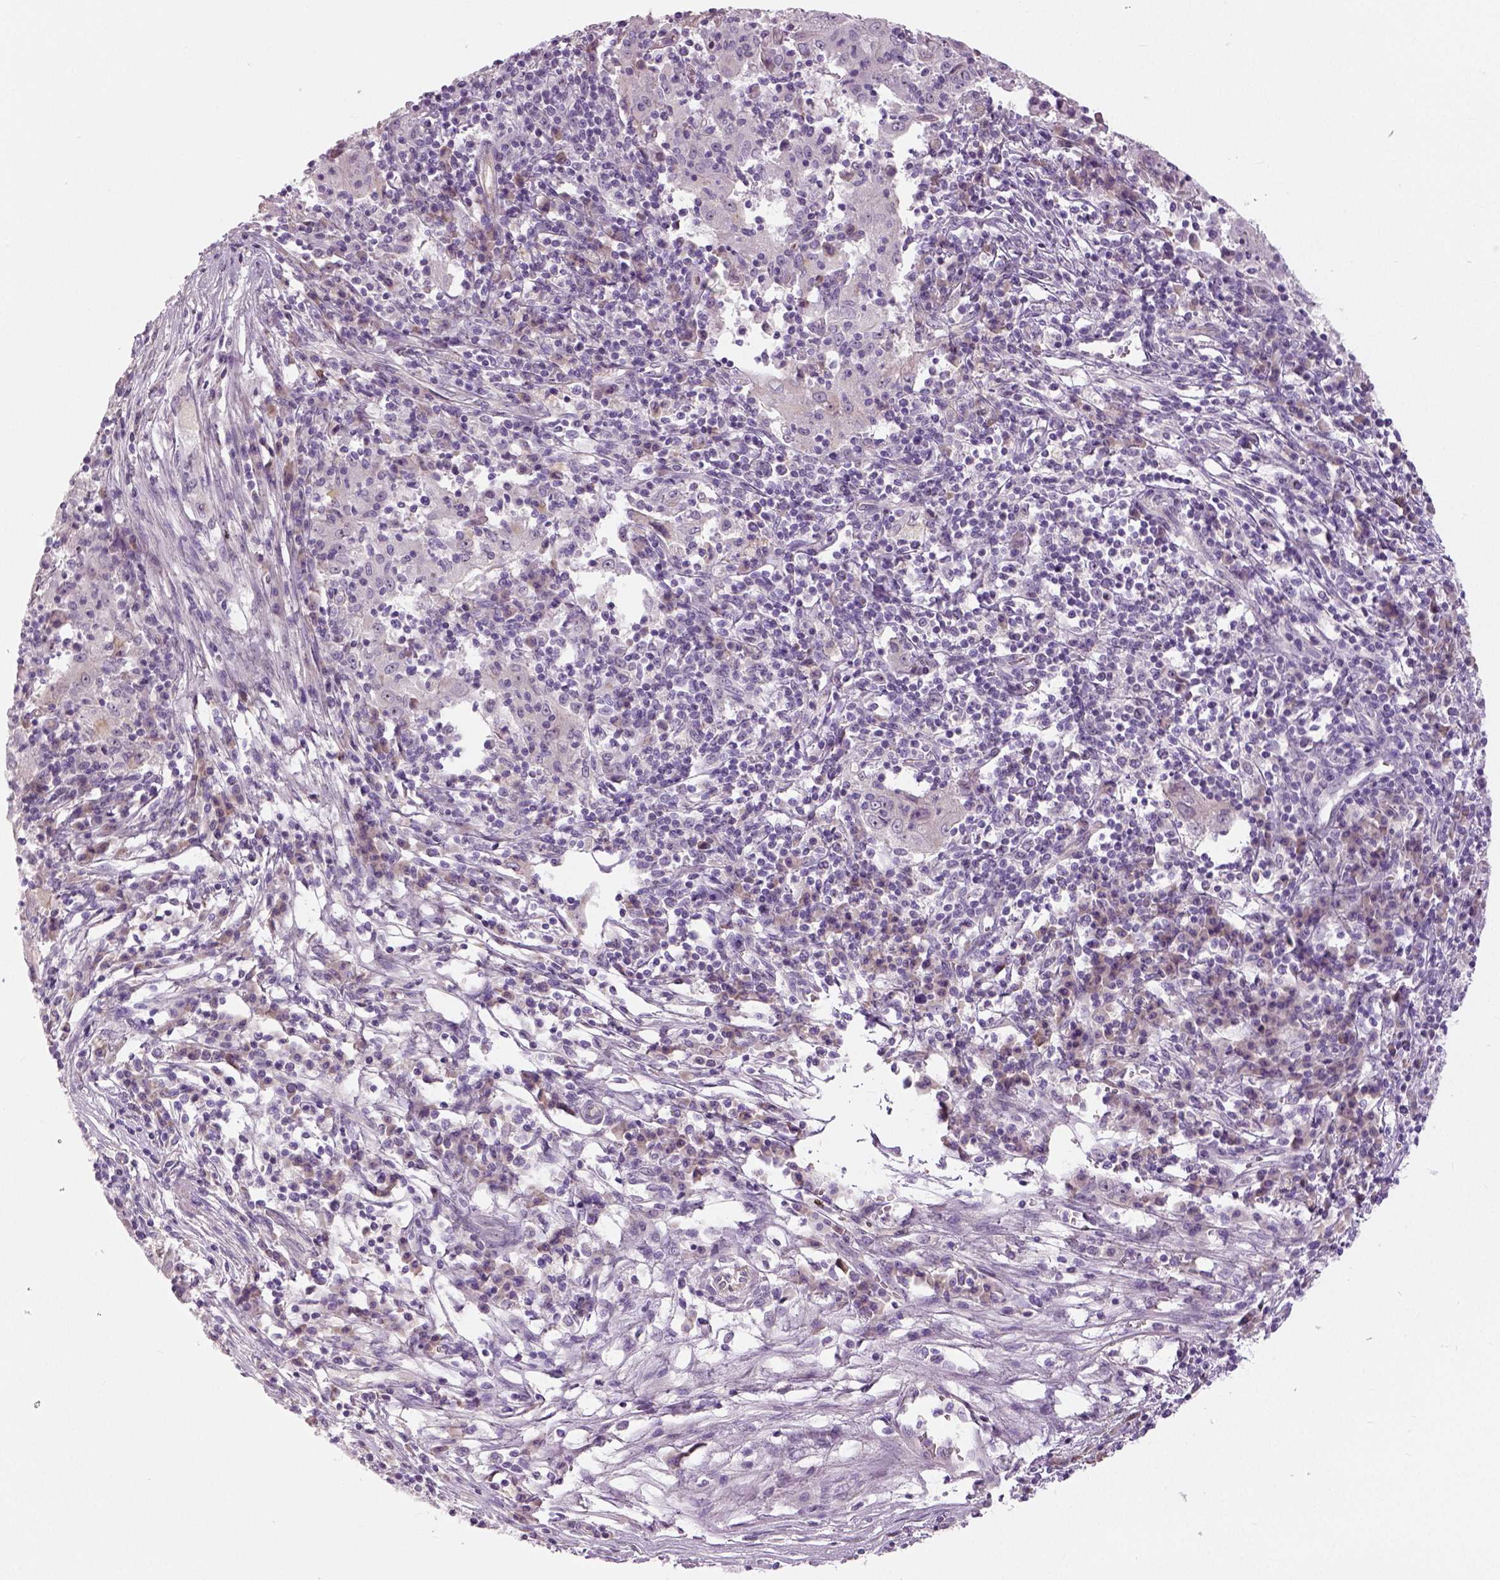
{"staining": {"intensity": "negative", "quantity": "none", "location": "none"}, "tissue": "pancreatic cancer", "cell_type": "Tumor cells", "image_type": "cancer", "snomed": [{"axis": "morphology", "description": "Adenocarcinoma, NOS"}, {"axis": "topography", "description": "Pancreas"}], "caption": "This is an immunohistochemistry histopathology image of human adenocarcinoma (pancreatic). There is no expression in tumor cells.", "gene": "NECAB1", "patient": {"sex": "male", "age": 63}}